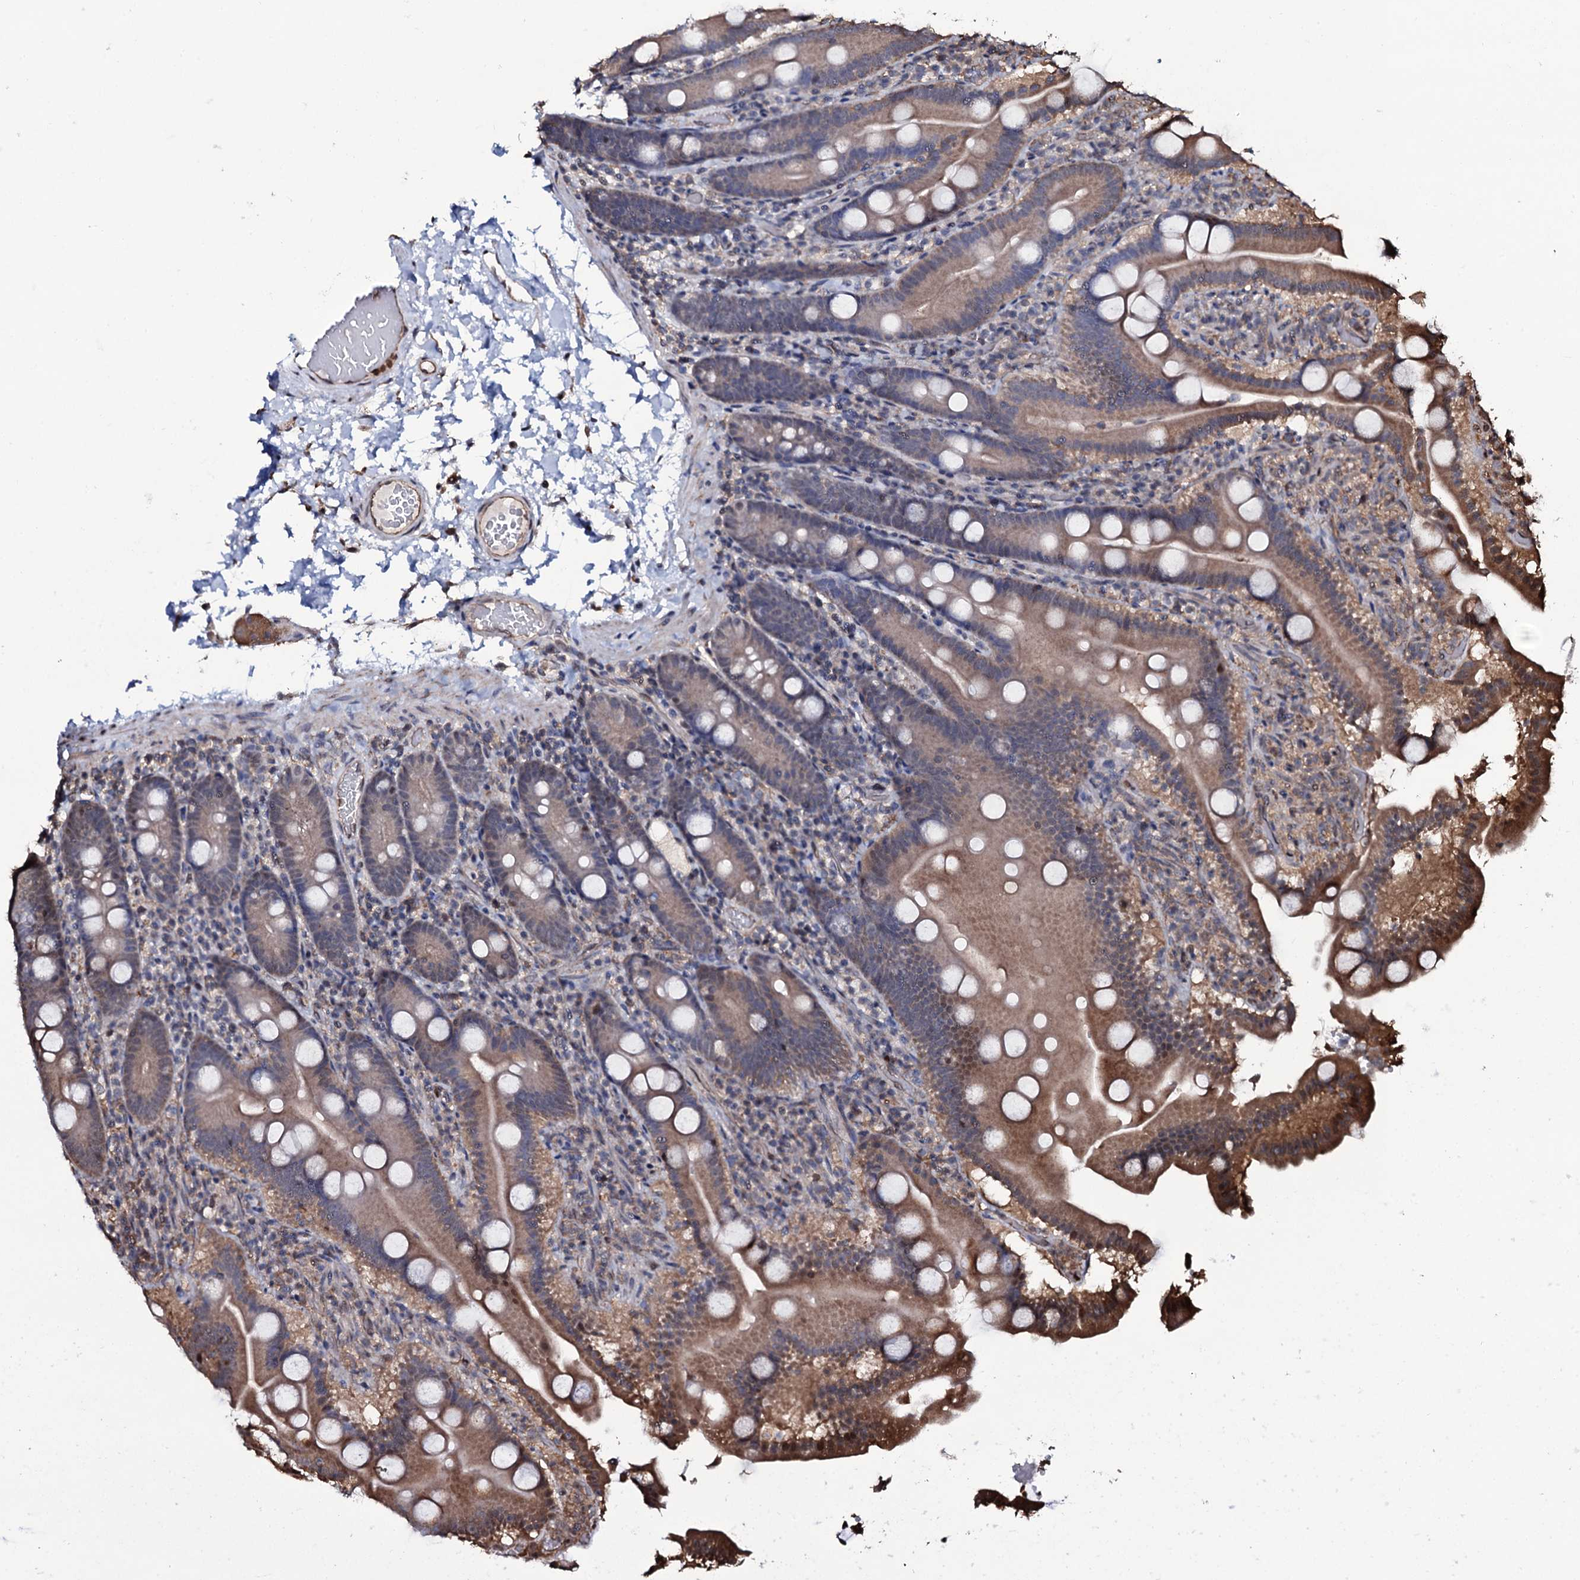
{"staining": {"intensity": "moderate", "quantity": "25%-75%", "location": "cytoplasmic/membranous"}, "tissue": "duodenum", "cell_type": "Glandular cells", "image_type": "normal", "snomed": [{"axis": "morphology", "description": "Normal tissue, NOS"}, {"axis": "topography", "description": "Duodenum"}], "caption": "Duodenum stained for a protein shows moderate cytoplasmic/membranous positivity in glandular cells. Ihc stains the protein of interest in brown and the nuclei are stained blue.", "gene": "COG6", "patient": {"sex": "male", "age": 55}}